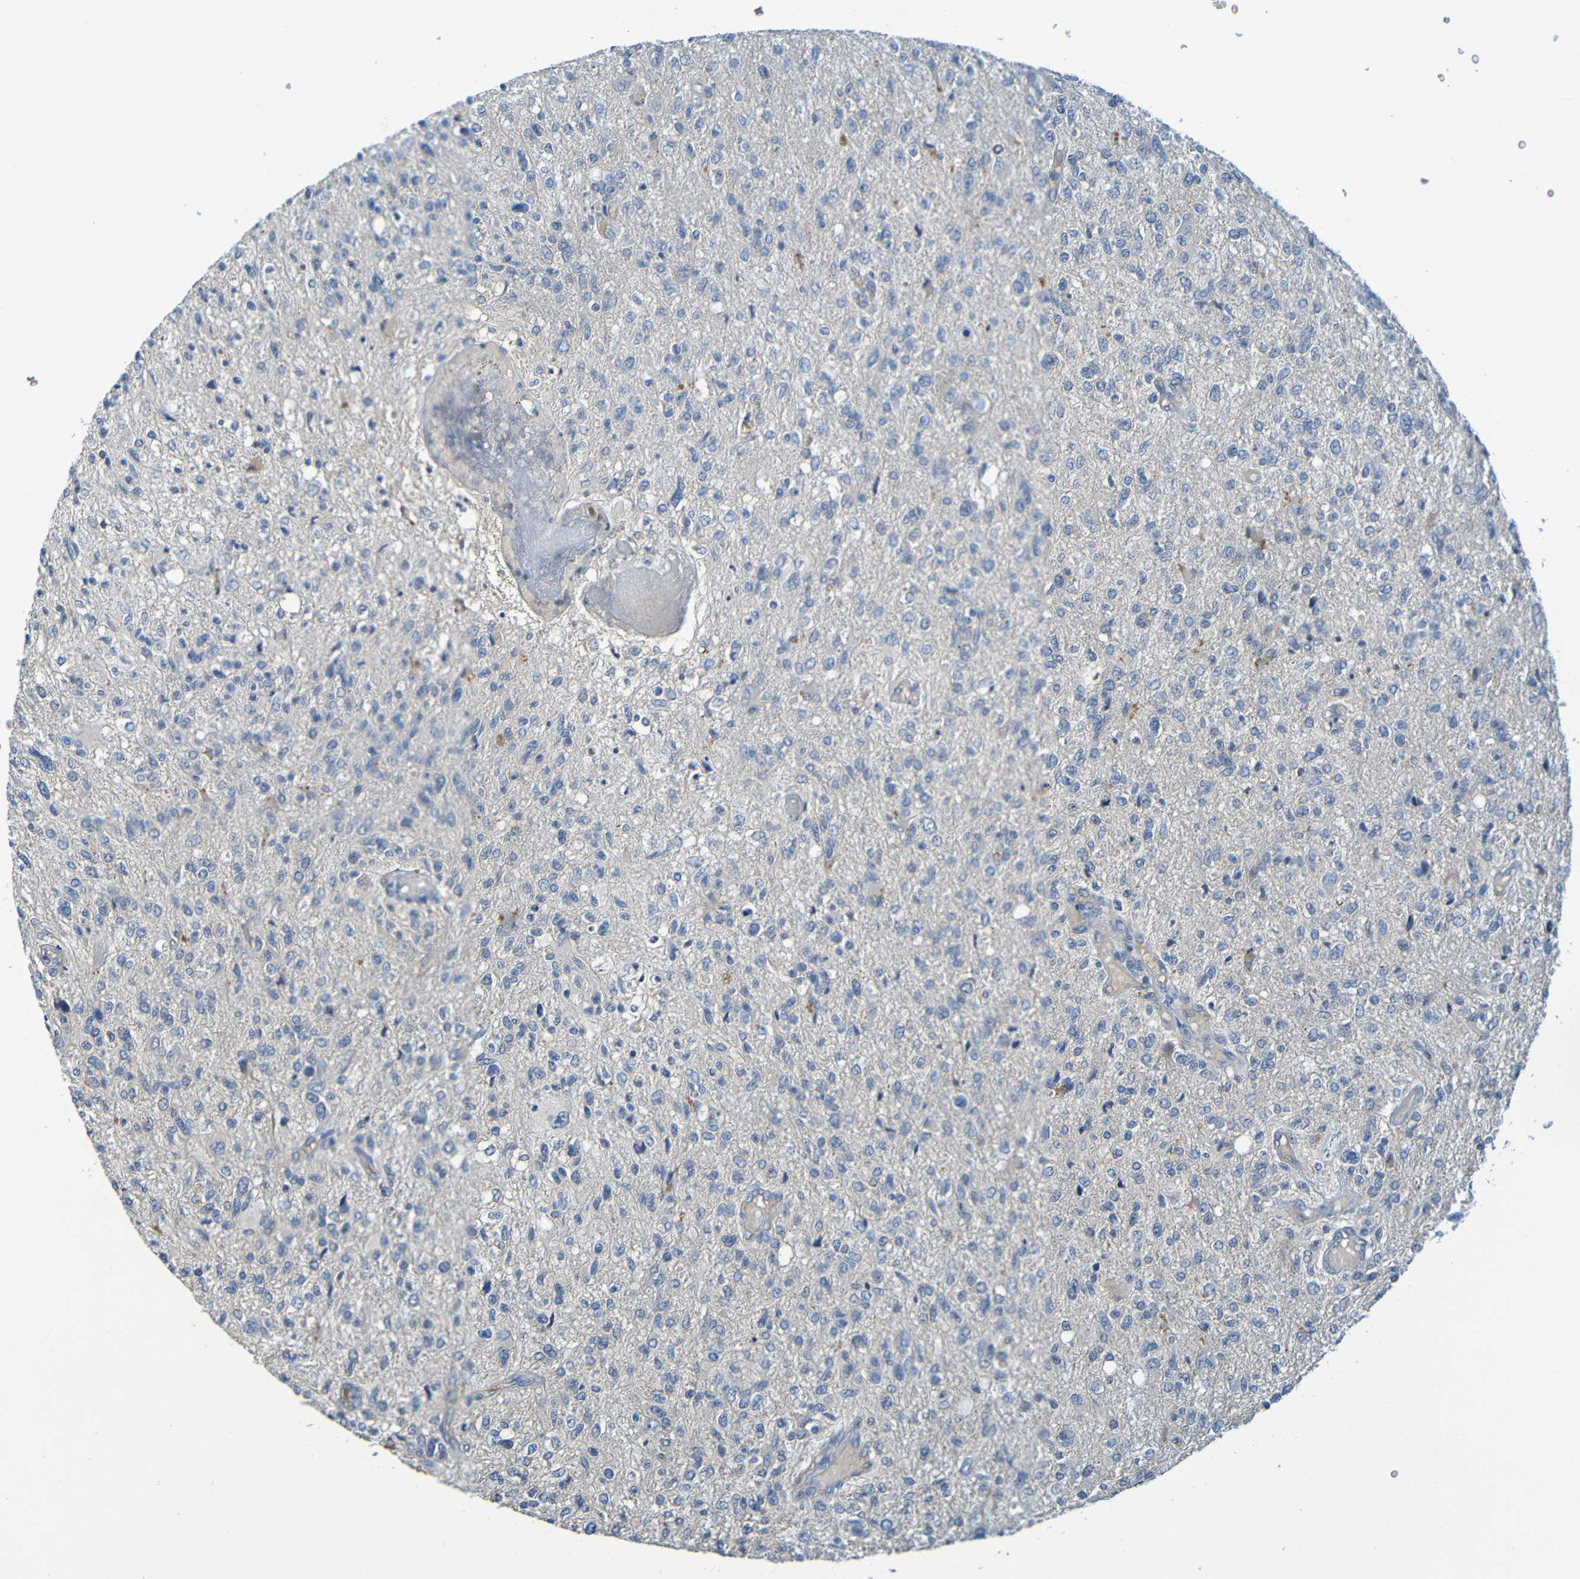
{"staining": {"intensity": "negative", "quantity": "none", "location": "none"}, "tissue": "glioma", "cell_type": "Tumor cells", "image_type": "cancer", "snomed": [{"axis": "morphology", "description": "Glioma, malignant, High grade"}, {"axis": "topography", "description": "Cerebral cortex"}], "caption": "Tumor cells show no significant staining in glioma.", "gene": "C1QA", "patient": {"sex": "male", "age": 76}}